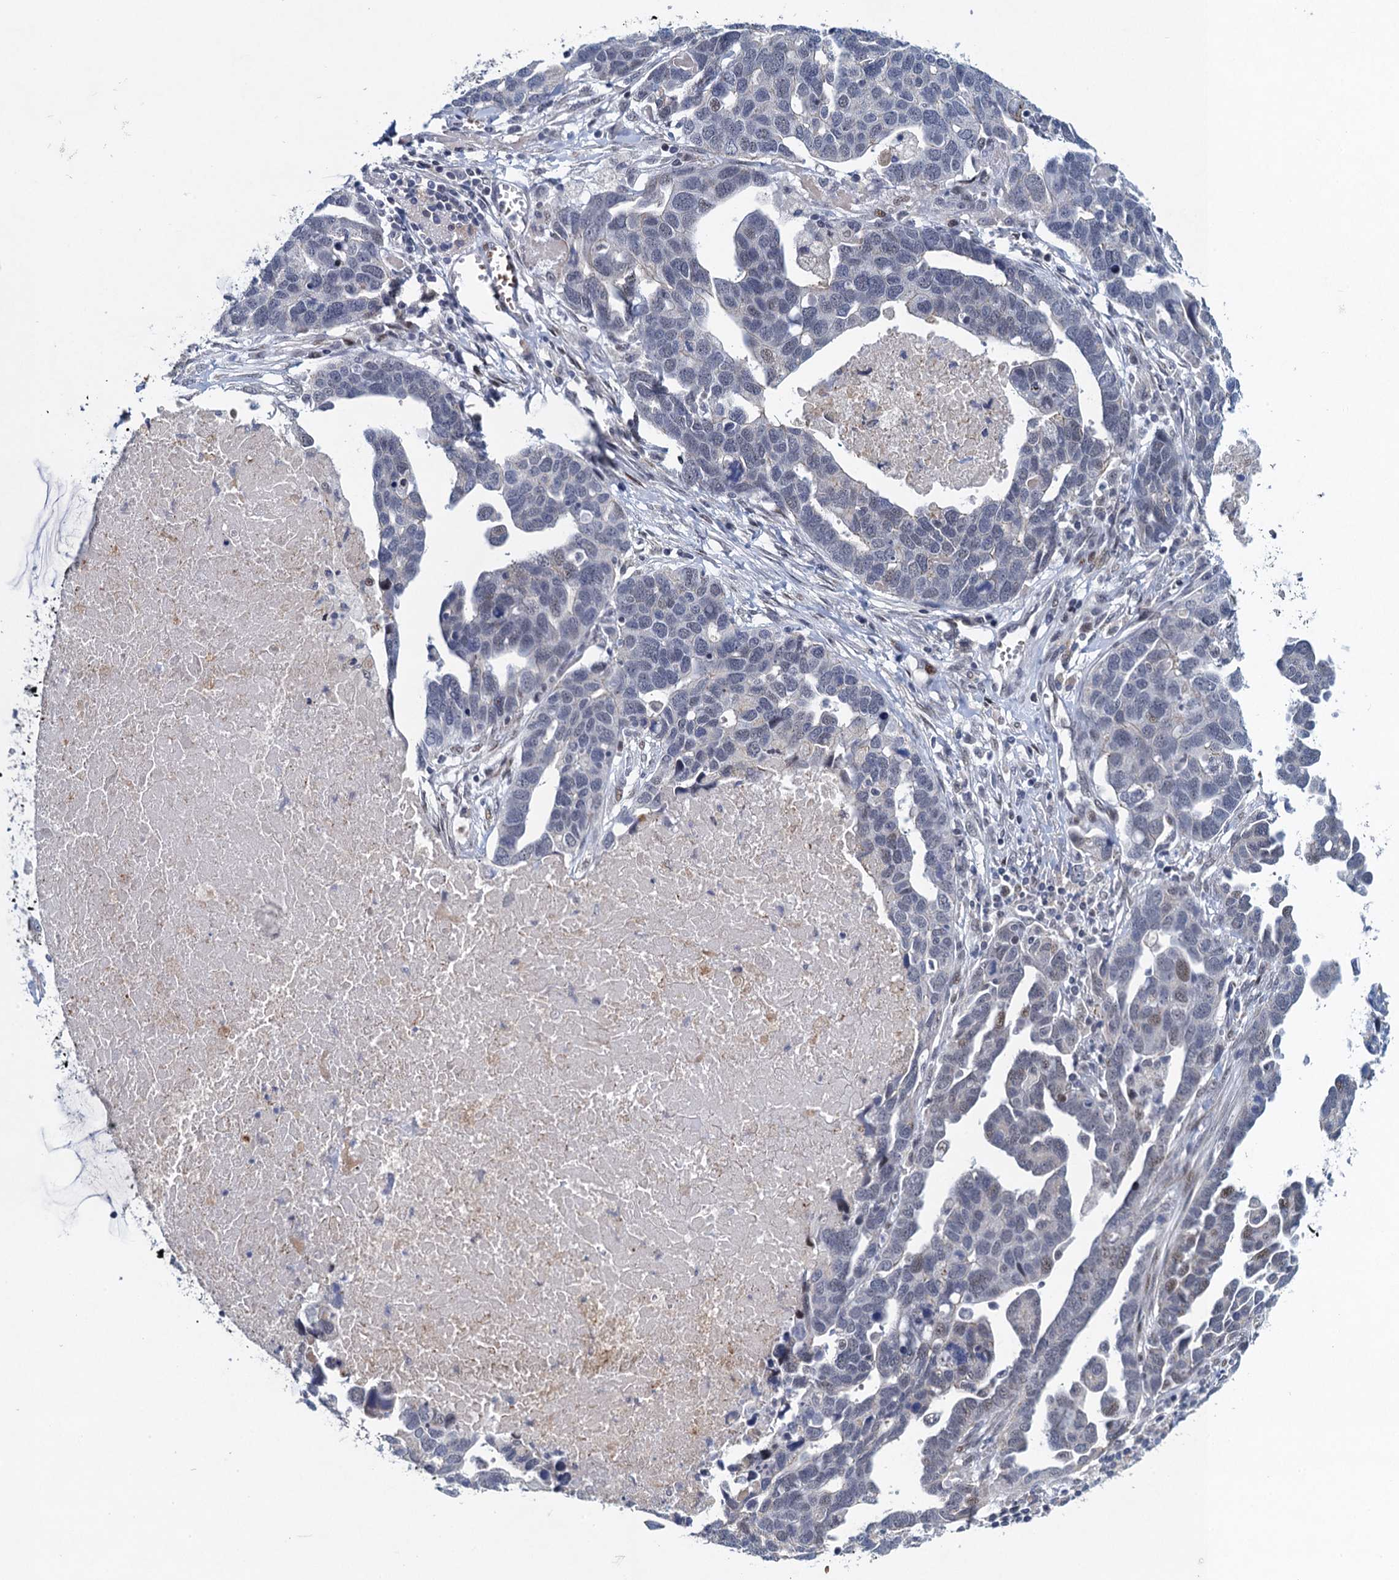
{"staining": {"intensity": "weak", "quantity": "<25%", "location": "nuclear"}, "tissue": "ovarian cancer", "cell_type": "Tumor cells", "image_type": "cancer", "snomed": [{"axis": "morphology", "description": "Cystadenocarcinoma, serous, NOS"}, {"axis": "topography", "description": "Ovary"}], "caption": "A histopathology image of ovarian cancer stained for a protein demonstrates no brown staining in tumor cells.", "gene": "ATOSA", "patient": {"sex": "female", "age": 54}}